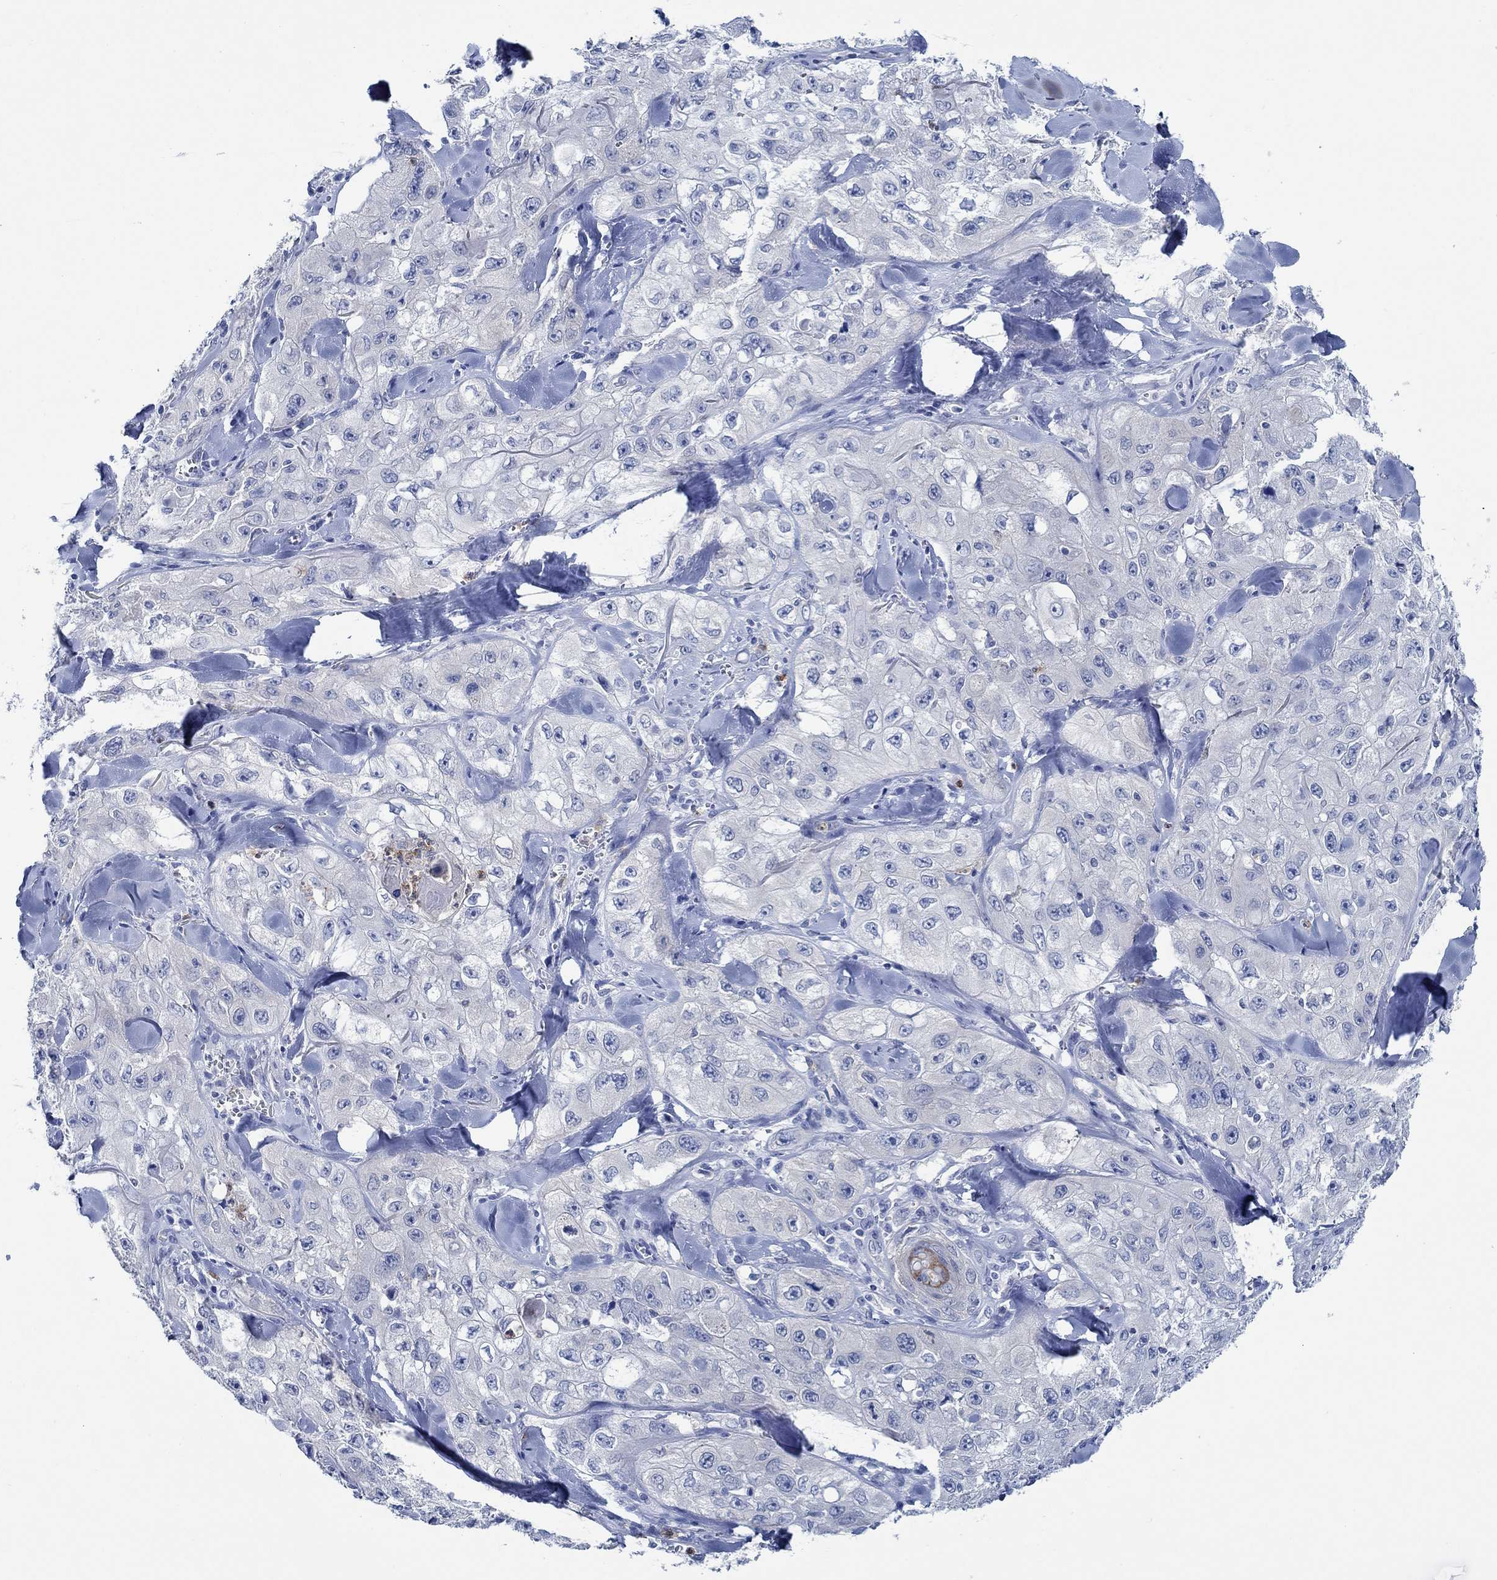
{"staining": {"intensity": "negative", "quantity": "none", "location": "none"}, "tissue": "skin cancer", "cell_type": "Tumor cells", "image_type": "cancer", "snomed": [{"axis": "morphology", "description": "Squamous cell carcinoma, NOS"}, {"axis": "topography", "description": "Skin"}, {"axis": "topography", "description": "Subcutis"}], "caption": "Protein analysis of squamous cell carcinoma (skin) demonstrates no significant expression in tumor cells.", "gene": "ZNF671", "patient": {"sex": "male", "age": 73}}